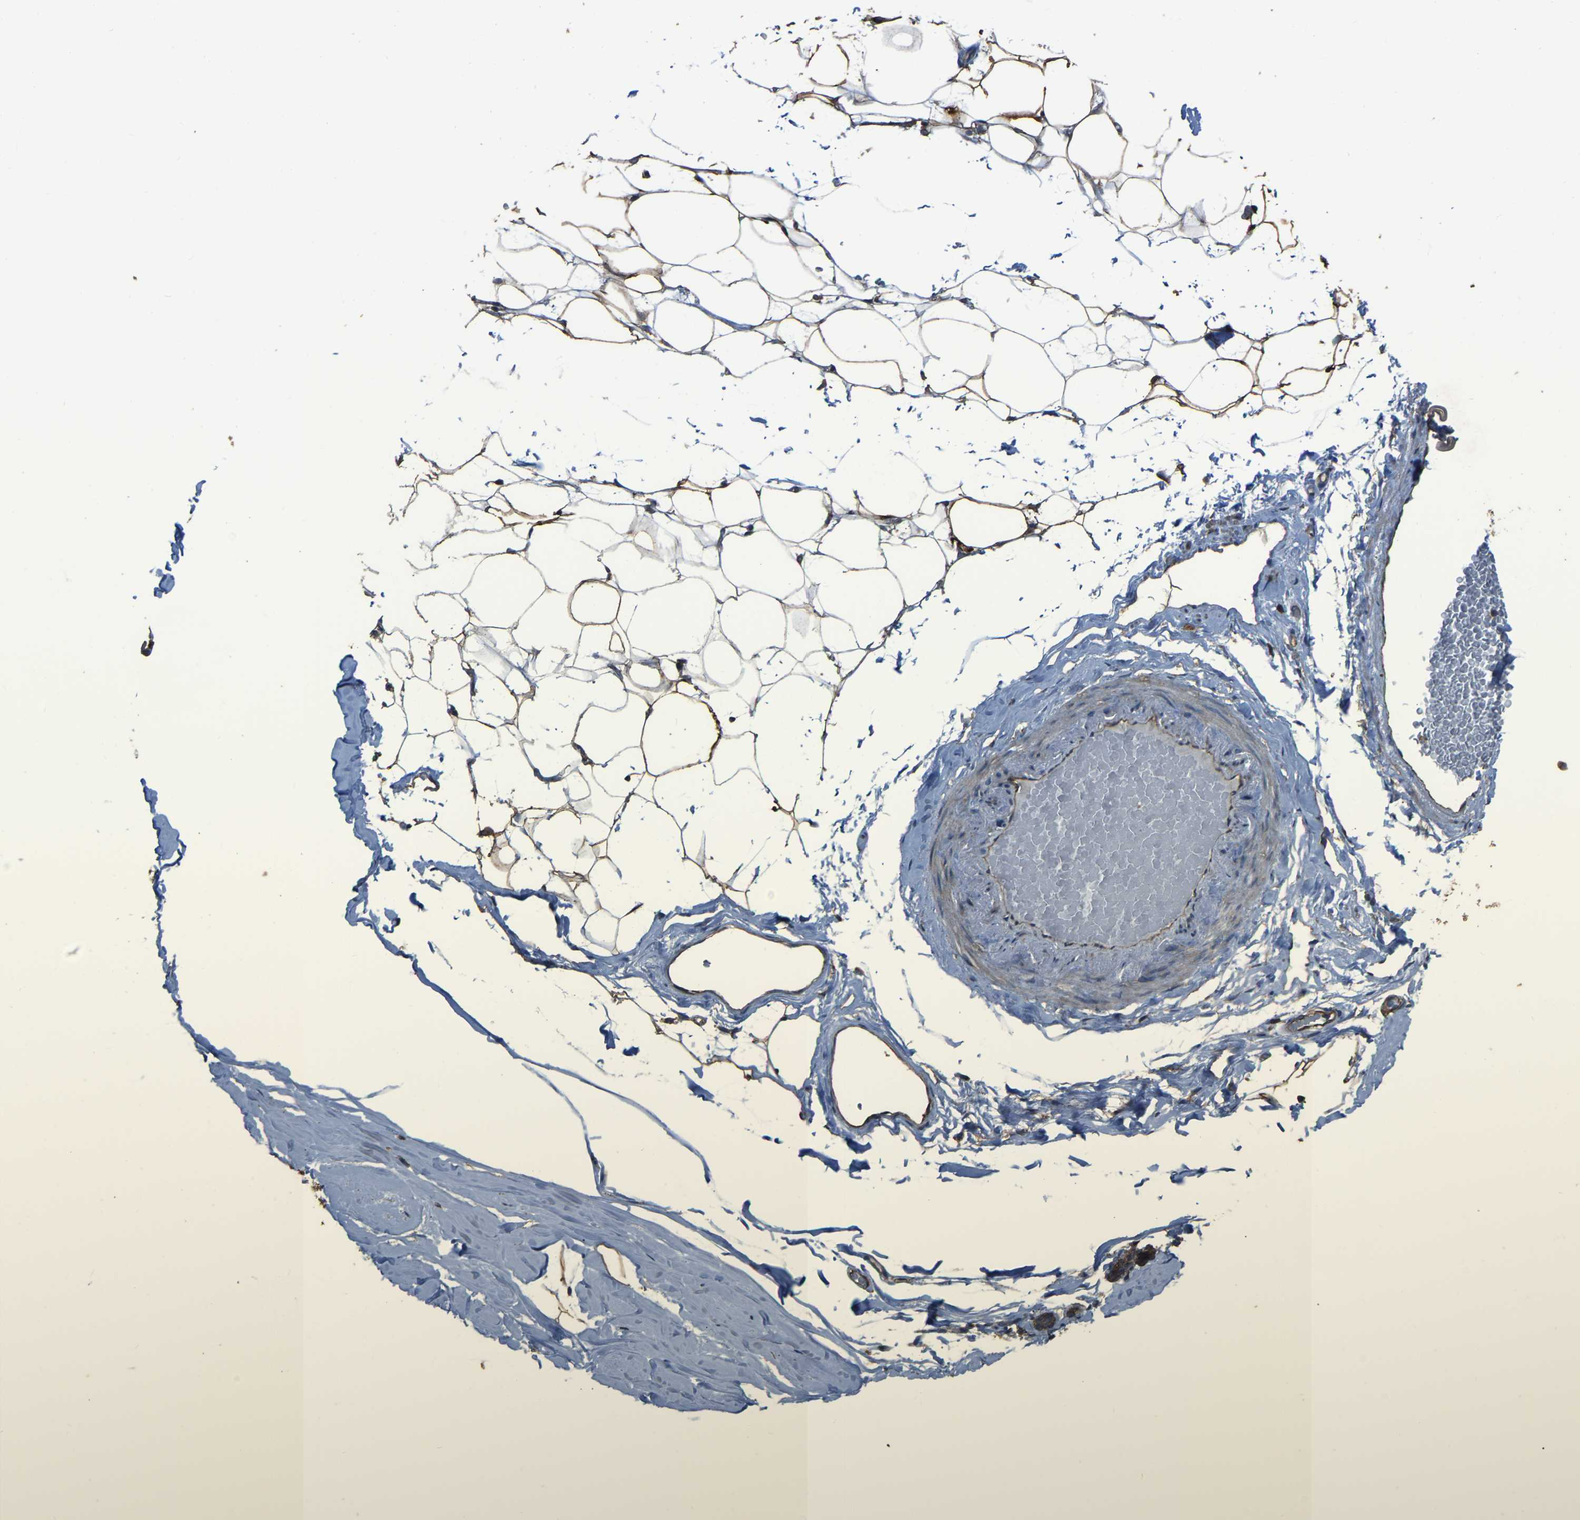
{"staining": {"intensity": "strong", "quantity": ">75%", "location": "cytoplasmic/membranous"}, "tissue": "adipose tissue", "cell_type": "Adipocytes", "image_type": "normal", "snomed": [{"axis": "morphology", "description": "Normal tissue, NOS"}, {"axis": "topography", "description": "Breast"}, {"axis": "topography", "description": "Soft tissue"}], "caption": "Unremarkable adipose tissue was stained to show a protein in brown. There is high levels of strong cytoplasmic/membranous staining in about >75% of adipocytes. (DAB = brown stain, brightfield microscopy at high magnification).", "gene": "SLC4A2", "patient": {"sex": "female", "age": 75}}